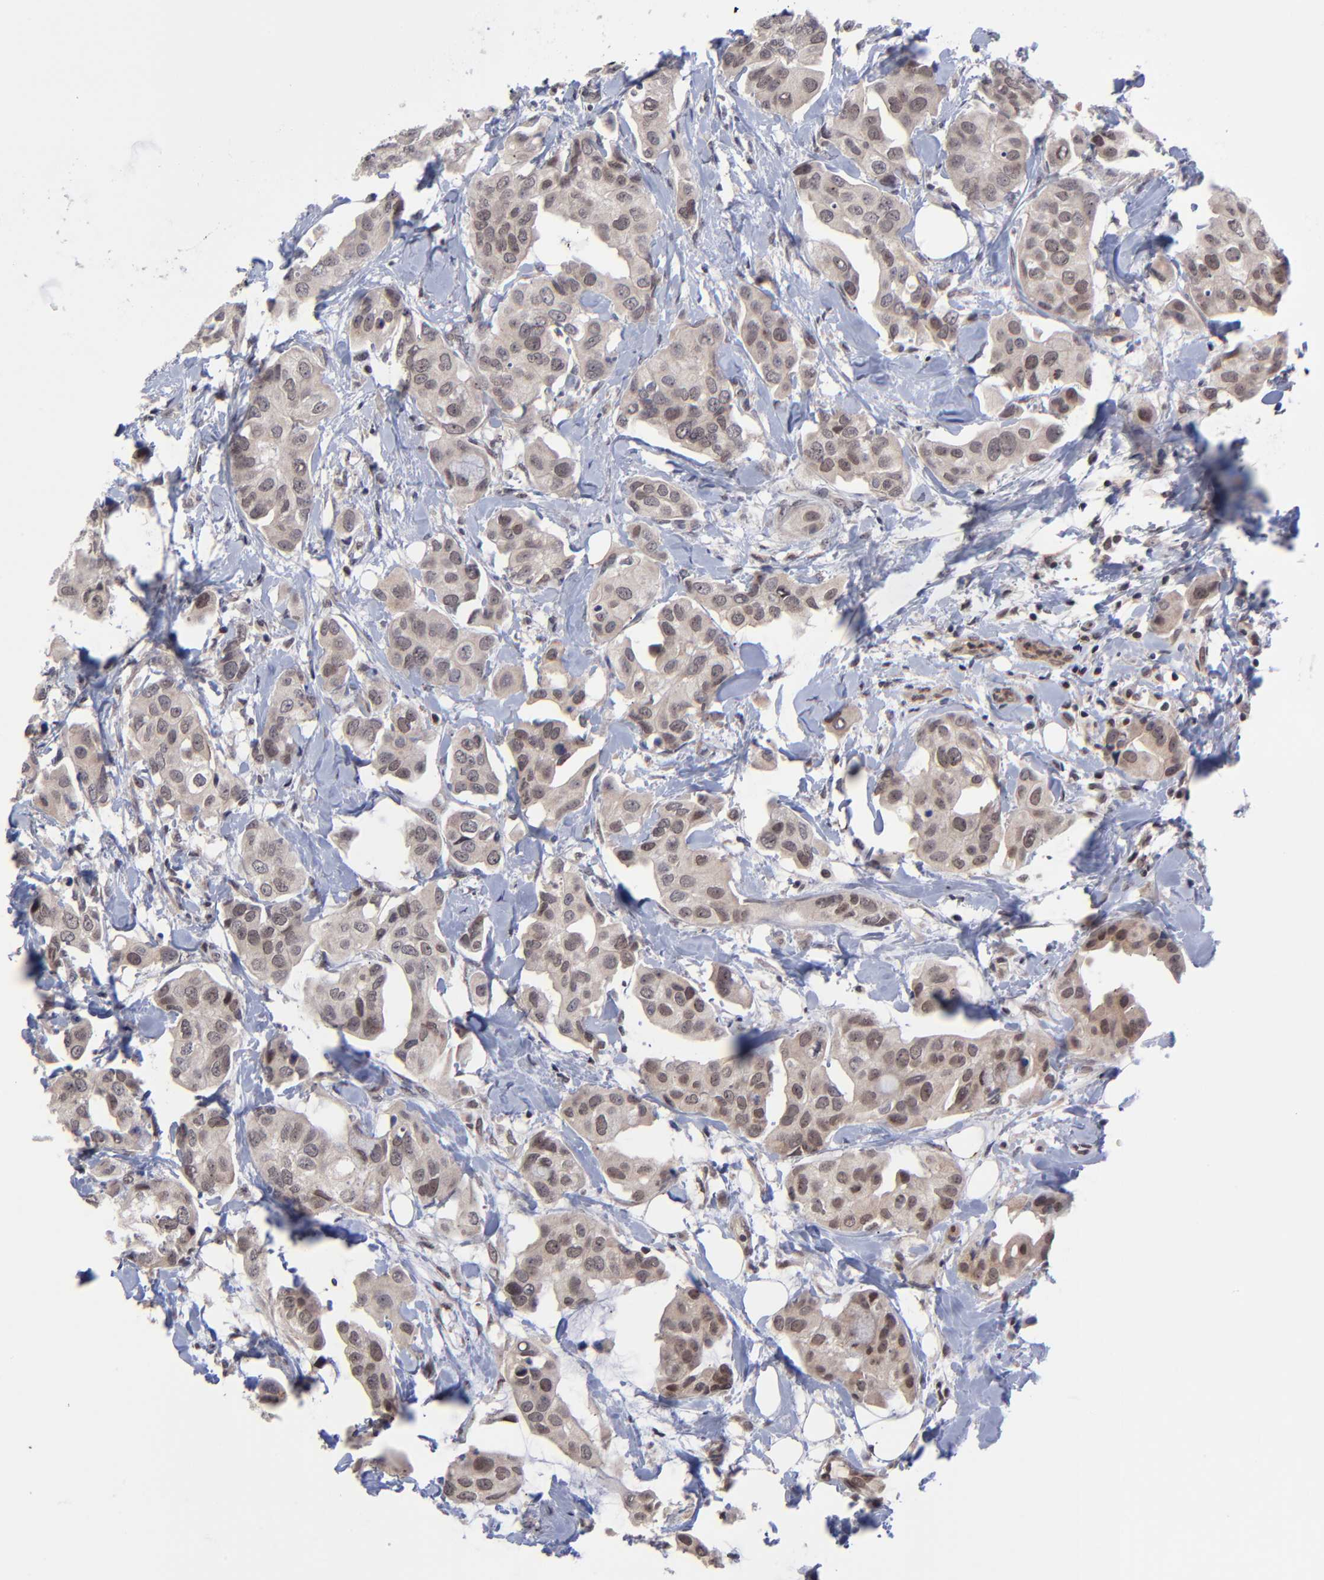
{"staining": {"intensity": "weak", "quantity": "25%-75%", "location": "cytoplasmic/membranous"}, "tissue": "breast cancer", "cell_type": "Tumor cells", "image_type": "cancer", "snomed": [{"axis": "morphology", "description": "Duct carcinoma"}, {"axis": "topography", "description": "Breast"}], "caption": "High-power microscopy captured an immunohistochemistry (IHC) histopathology image of breast cancer (intraductal carcinoma), revealing weak cytoplasmic/membranous staining in approximately 25%-75% of tumor cells.", "gene": "ZNF419", "patient": {"sex": "female", "age": 40}}